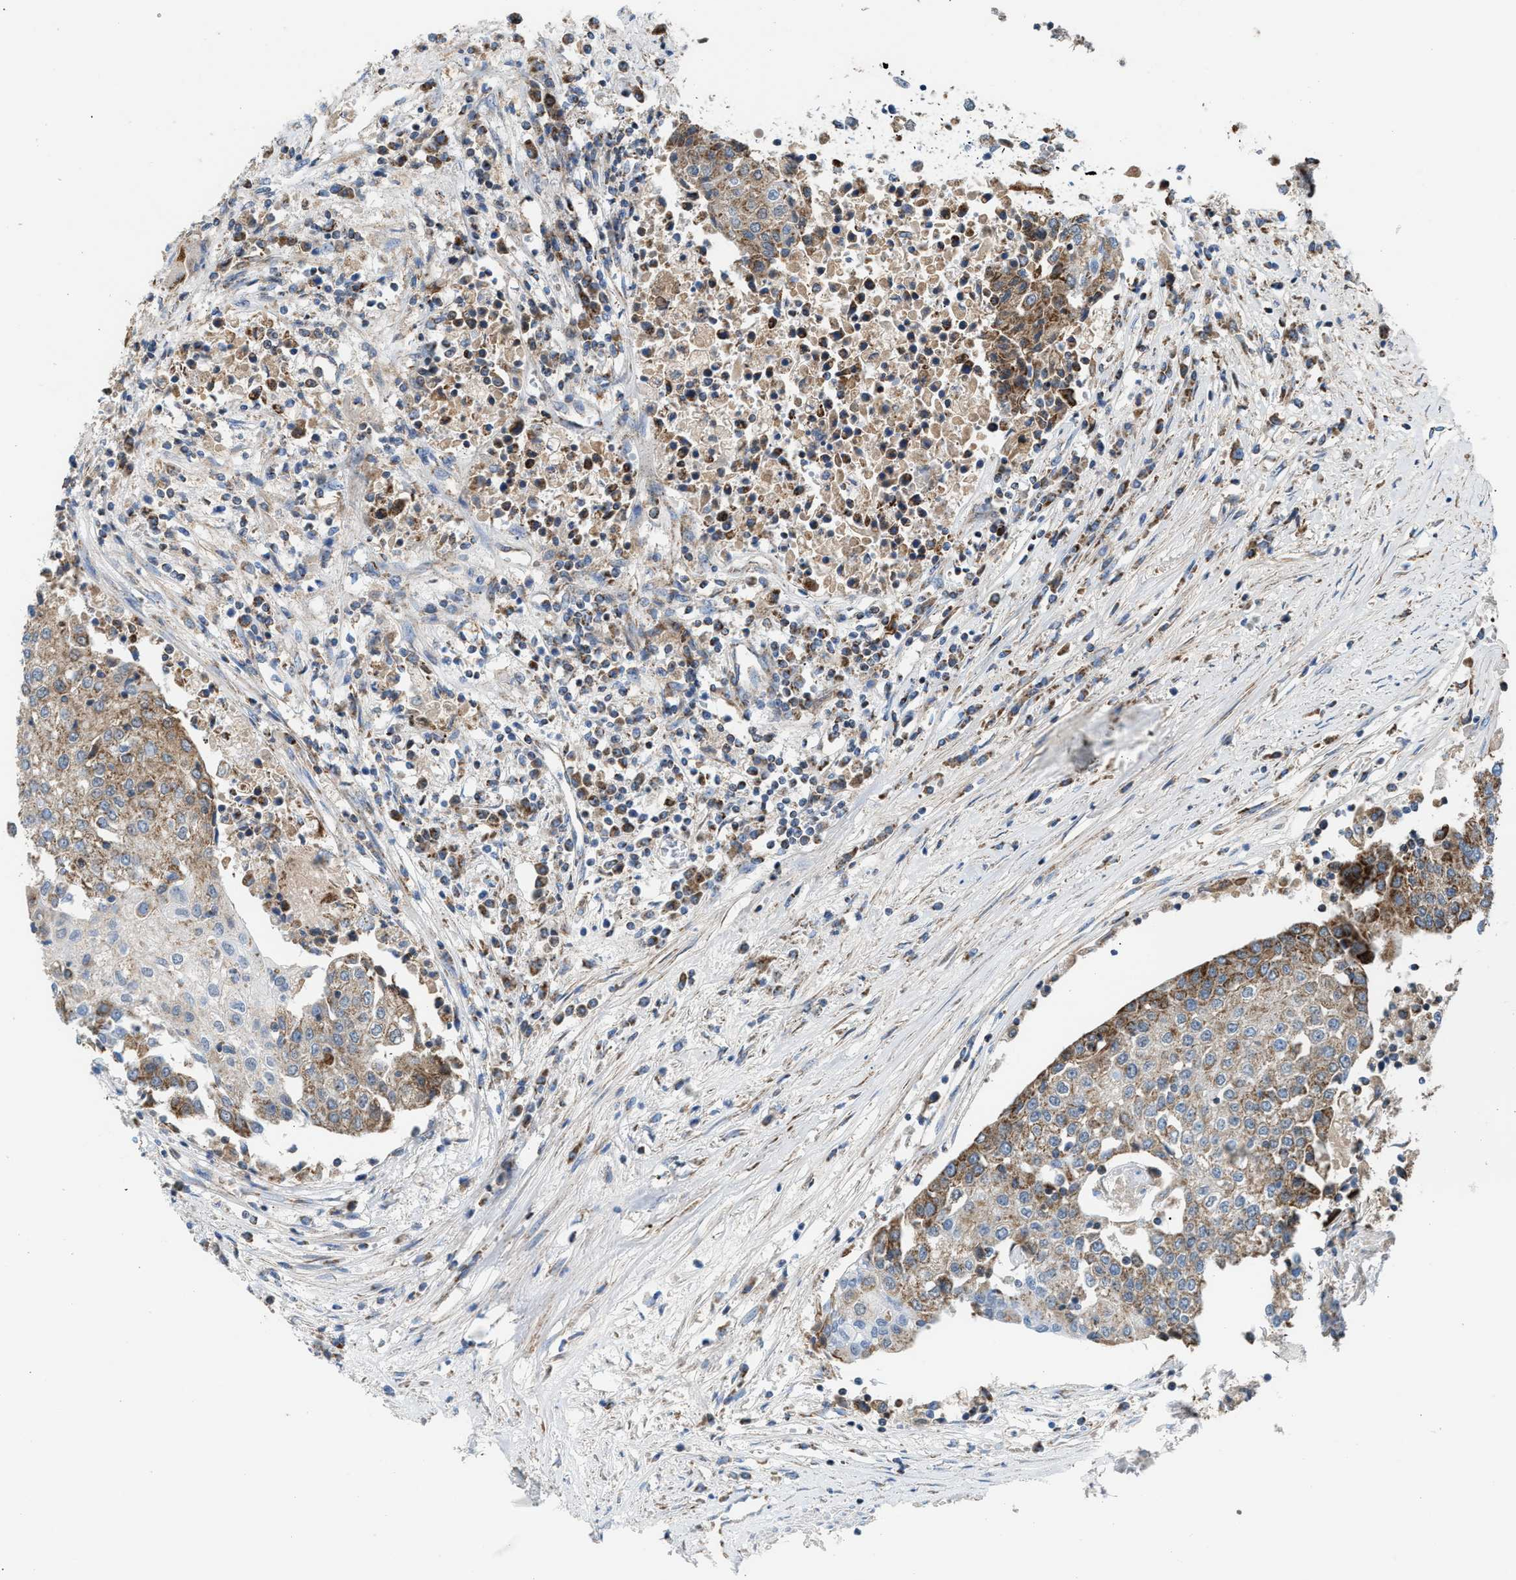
{"staining": {"intensity": "moderate", "quantity": ">75%", "location": "cytoplasmic/membranous"}, "tissue": "urothelial cancer", "cell_type": "Tumor cells", "image_type": "cancer", "snomed": [{"axis": "morphology", "description": "Urothelial carcinoma, High grade"}, {"axis": "topography", "description": "Urinary bladder"}], "caption": "Brown immunohistochemical staining in urothelial cancer displays moderate cytoplasmic/membranous staining in approximately >75% of tumor cells. (DAB = brown stain, brightfield microscopy at high magnification).", "gene": "PMPCA", "patient": {"sex": "female", "age": 85}}